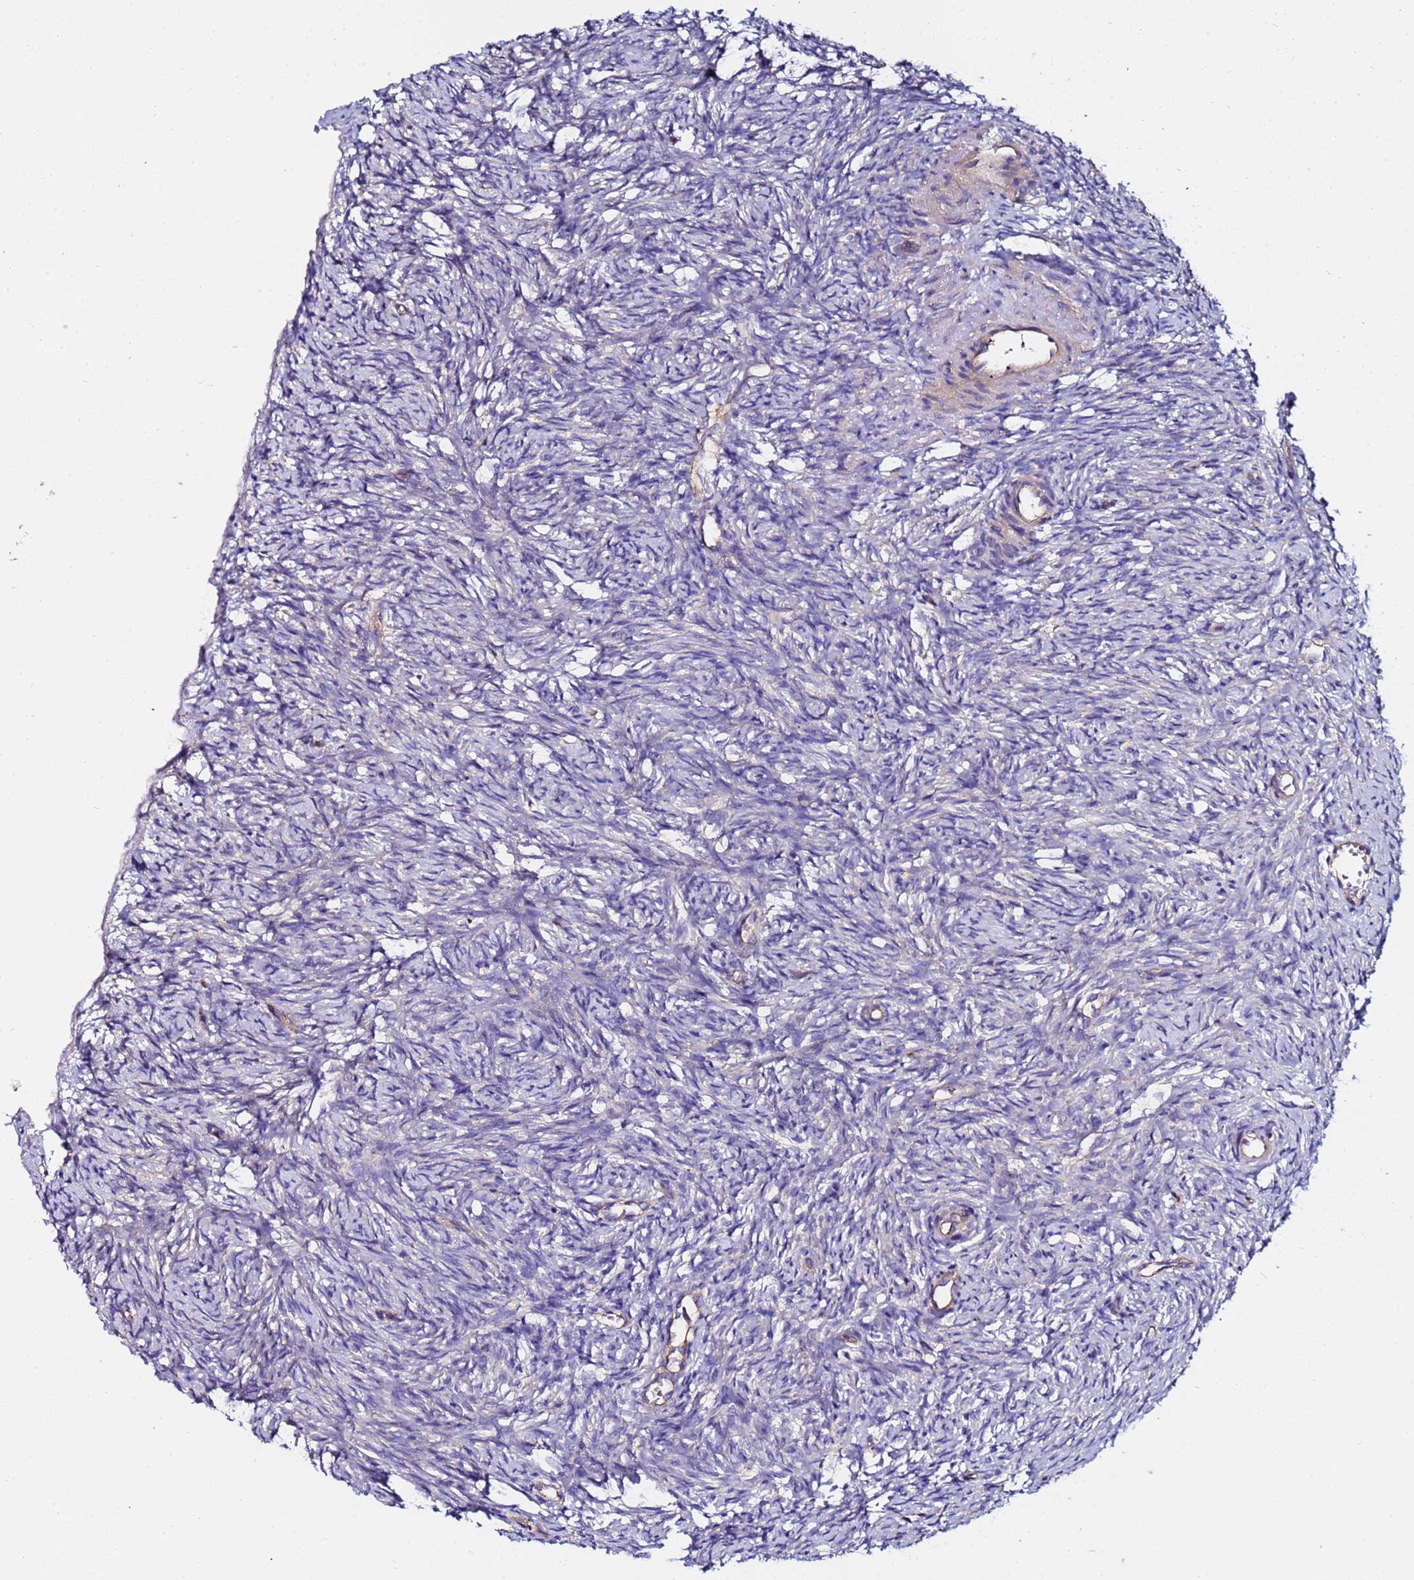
{"staining": {"intensity": "negative", "quantity": "none", "location": "none"}, "tissue": "ovary", "cell_type": "Ovarian stroma cells", "image_type": "normal", "snomed": [{"axis": "morphology", "description": "Normal tissue, NOS"}, {"axis": "topography", "description": "Ovary"}], "caption": "Immunohistochemical staining of unremarkable human ovary displays no significant positivity in ovarian stroma cells.", "gene": "POTEE", "patient": {"sex": "female", "age": 51}}